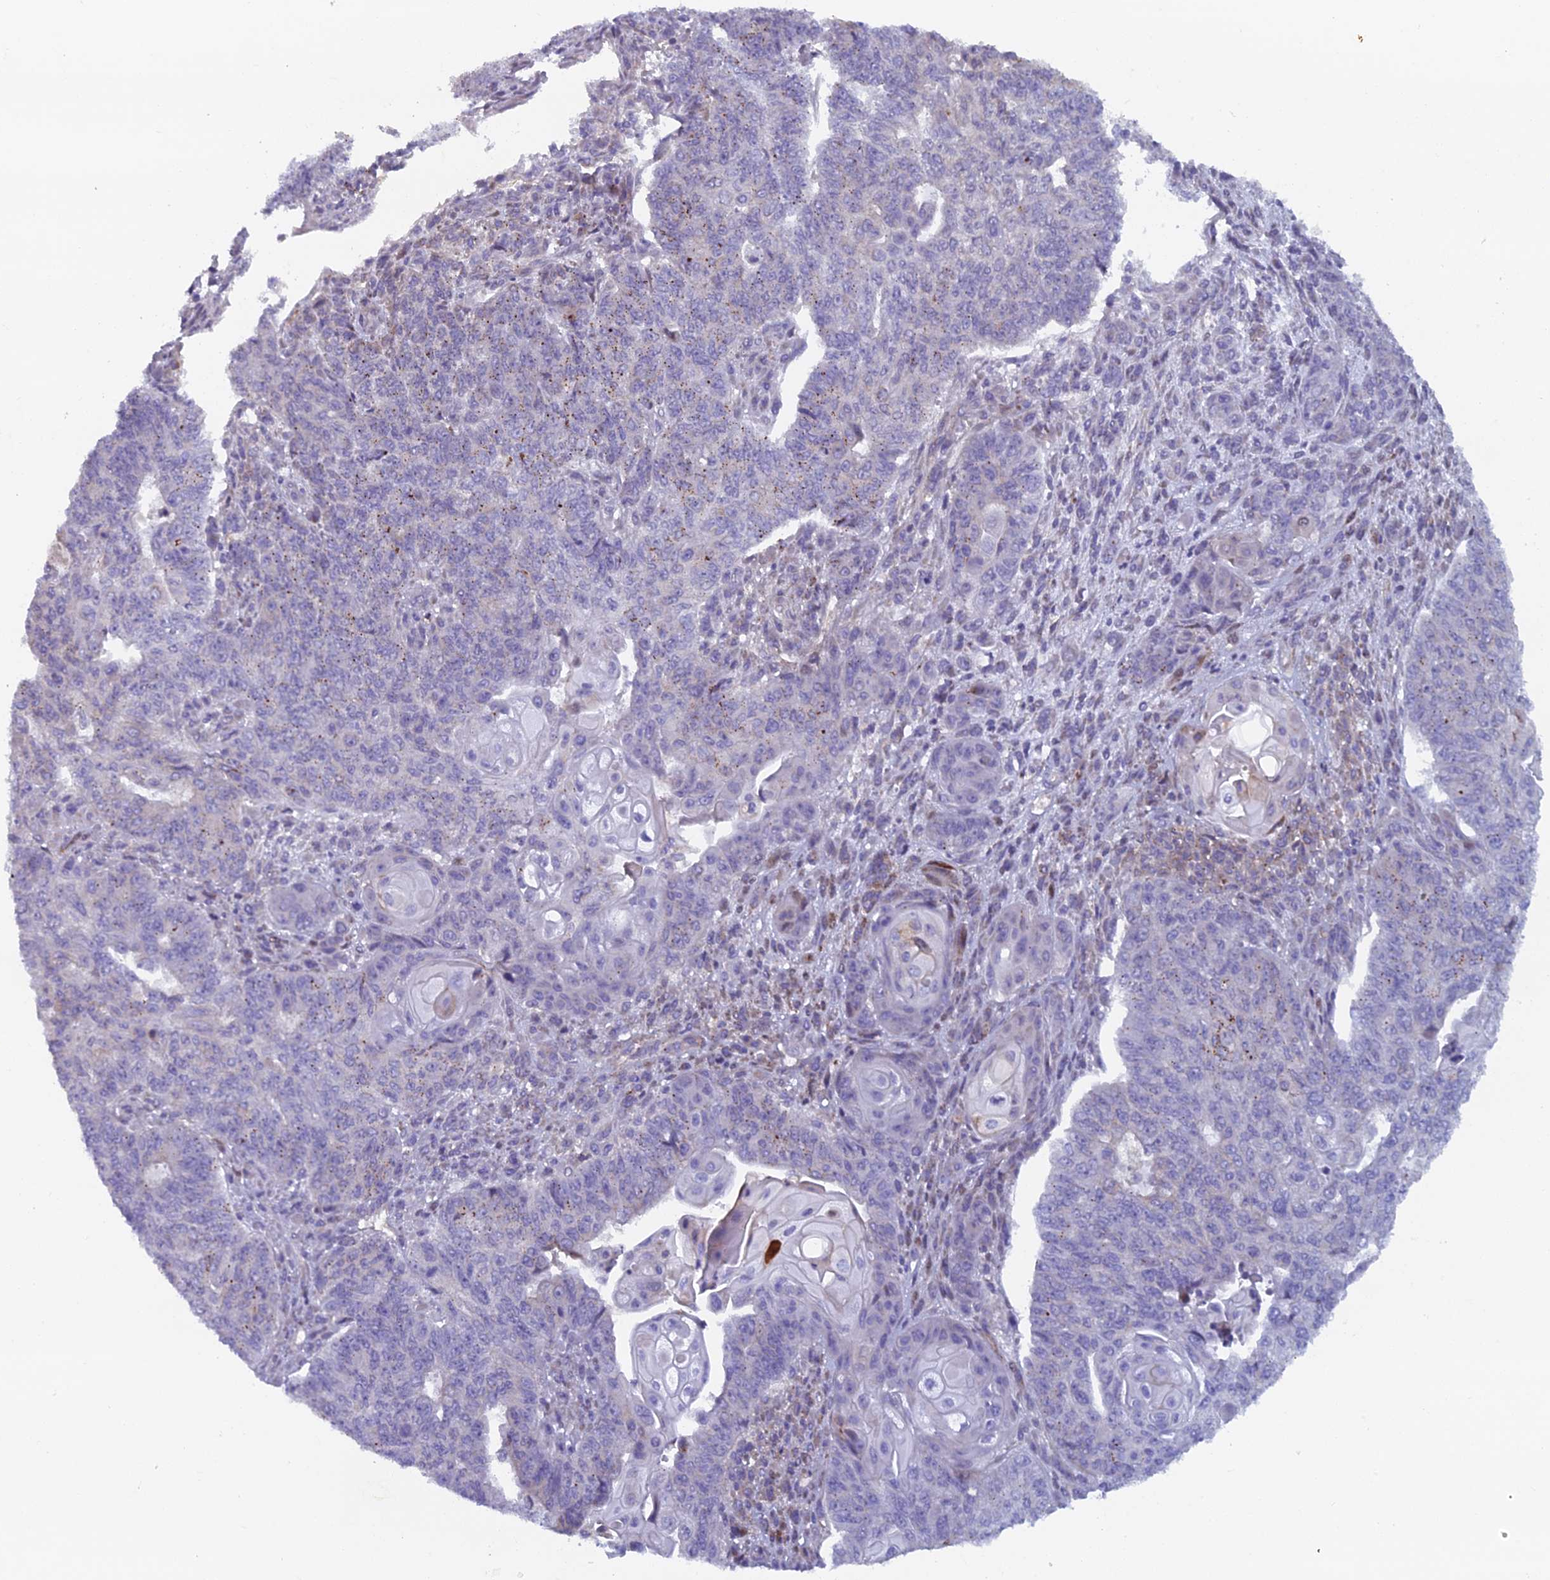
{"staining": {"intensity": "negative", "quantity": "none", "location": "none"}, "tissue": "endometrial cancer", "cell_type": "Tumor cells", "image_type": "cancer", "snomed": [{"axis": "morphology", "description": "Adenocarcinoma, NOS"}, {"axis": "topography", "description": "Endometrium"}], "caption": "IHC of human endometrial cancer (adenocarcinoma) shows no staining in tumor cells.", "gene": "B9D2", "patient": {"sex": "female", "age": 32}}